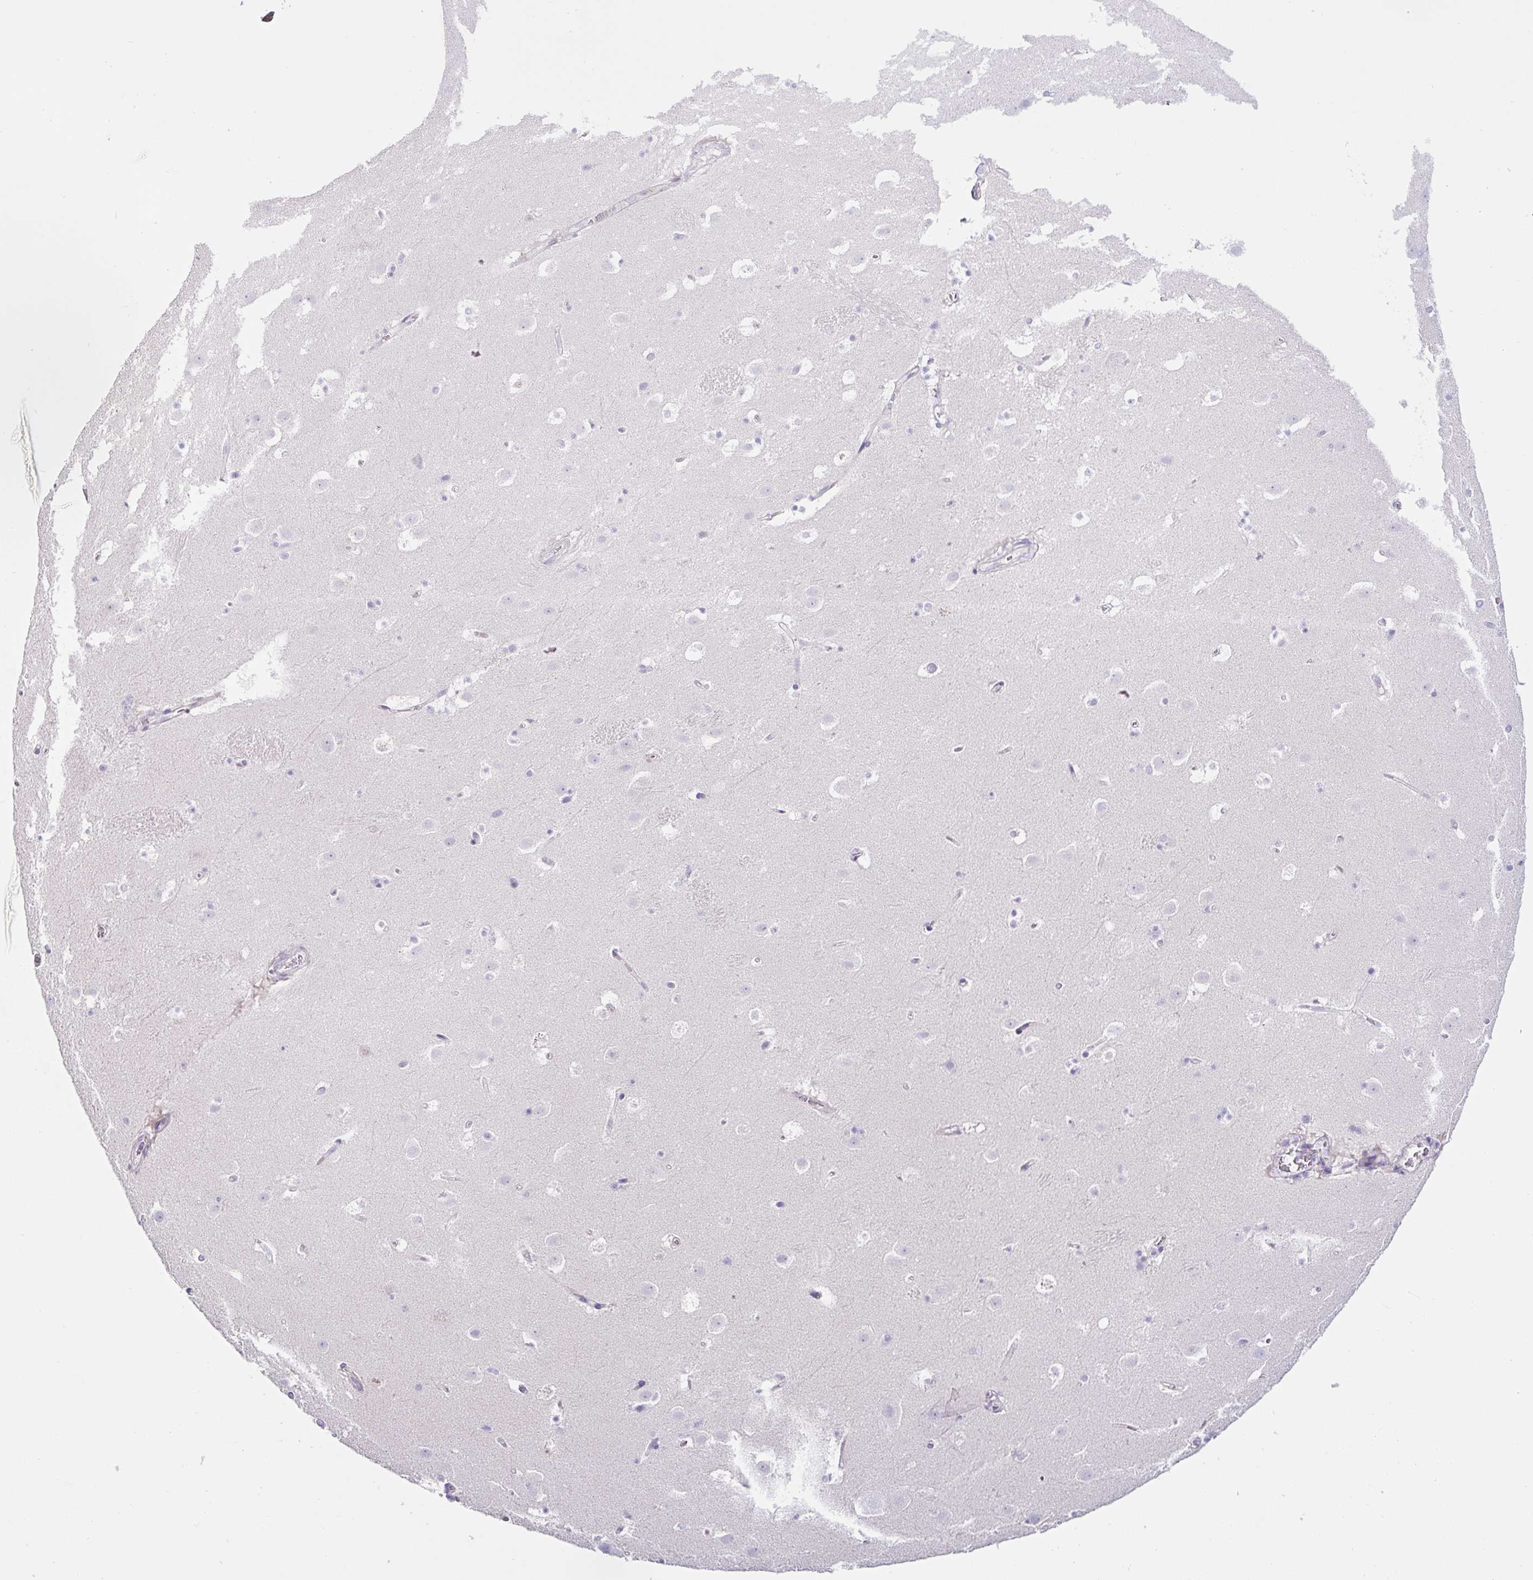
{"staining": {"intensity": "negative", "quantity": "none", "location": "none"}, "tissue": "caudate", "cell_type": "Glial cells", "image_type": "normal", "snomed": [{"axis": "morphology", "description": "Normal tissue, NOS"}, {"axis": "topography", "description": "Lateral ventricle wall"}], "caption": "Immunohistochemistry of benign caudate displays no positivity in glial cells.", "gene": "OR14A2", "patient": {"sex": "male", "age": 37}}